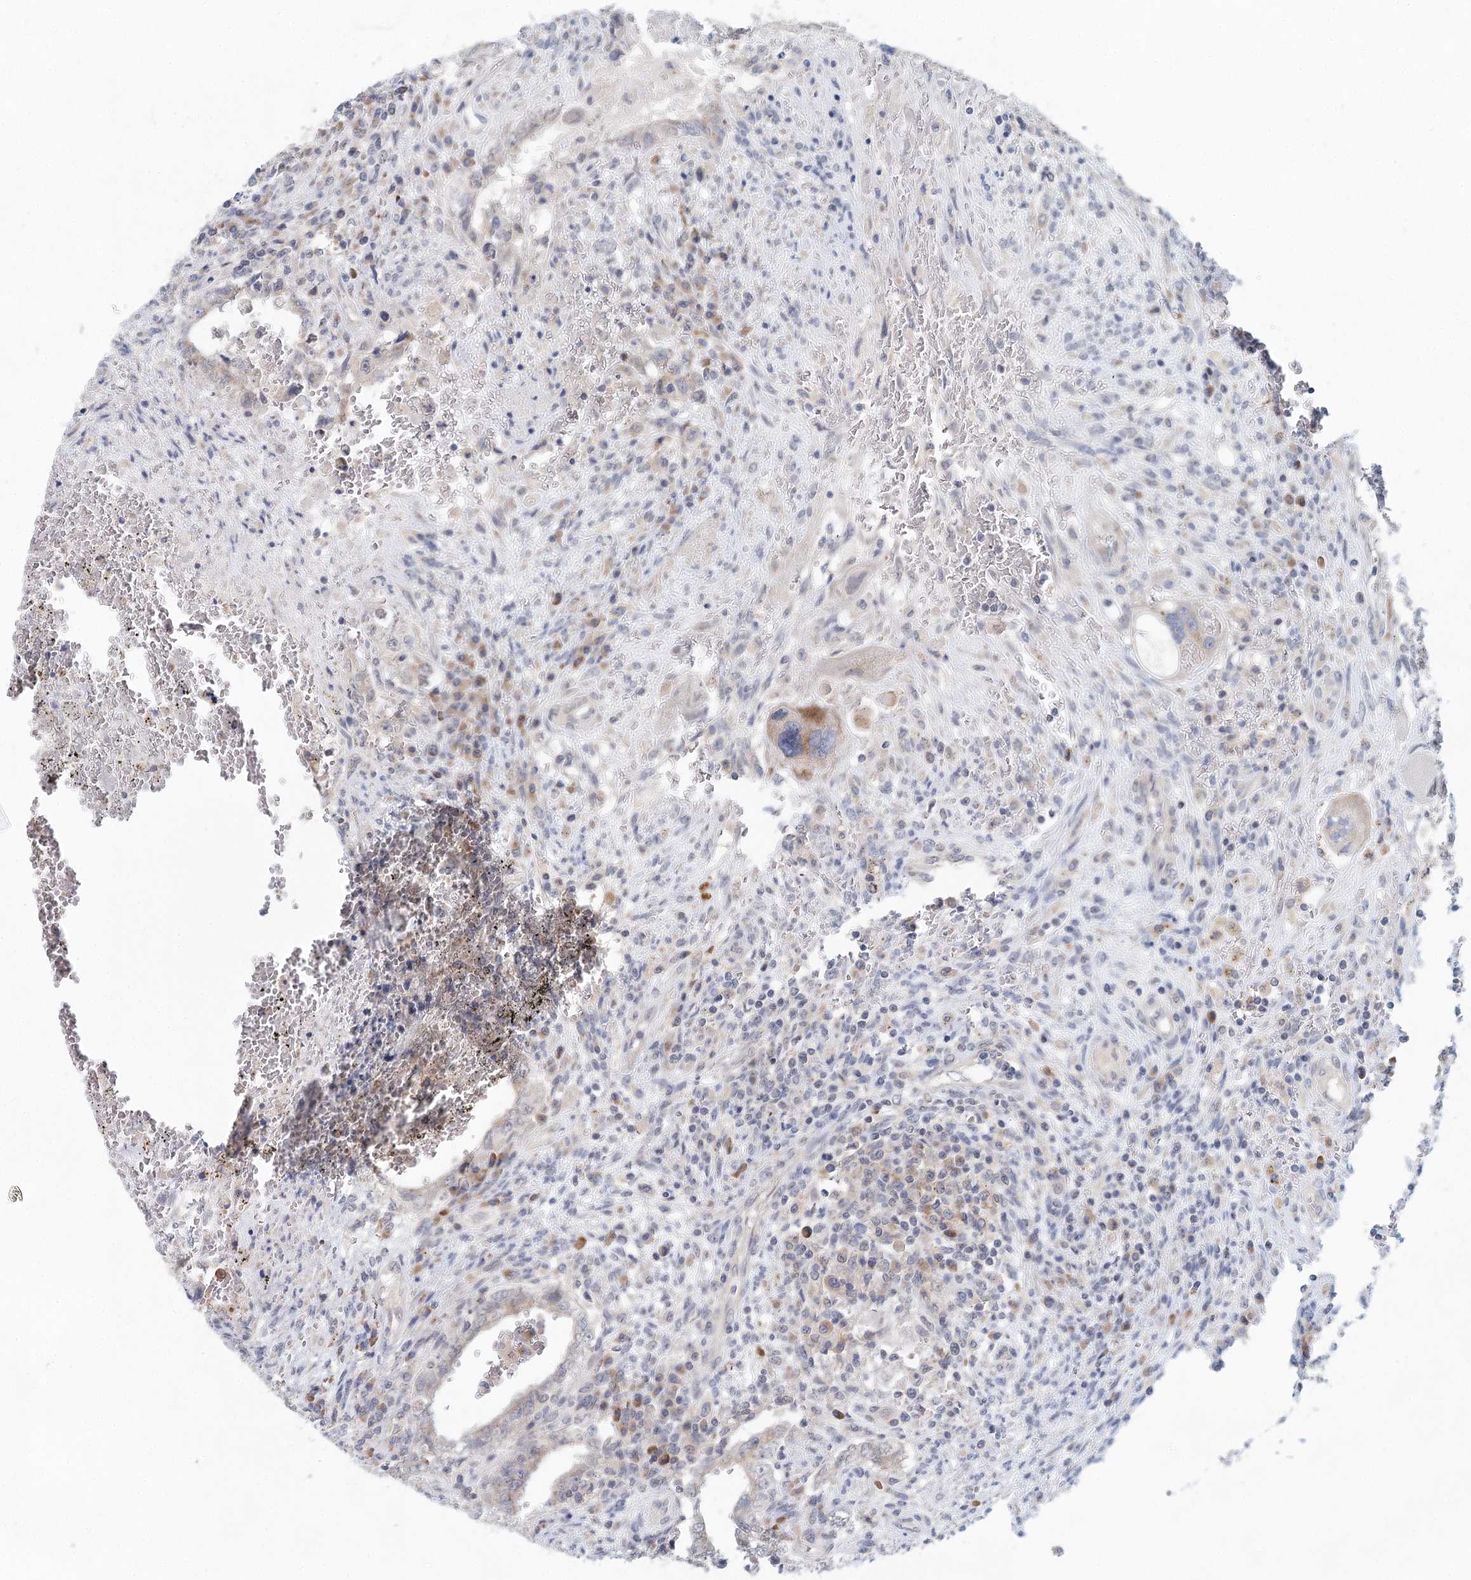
{"staining": {"intensity": "weak", "quantity": "<25%", "location": "cytoplasmic/membranous"}, "tissue": "testis cancer", "cell_type": "Tumor cells", "image_type": "cancer", "snomed": [{"axis": "morphology", "description": "Carcinoma, Embryonal, NOS"}, {"axis": "topography", "description": "Testis"}], "caption": "IHC micrograph of neoplastic tissue: embryonal carcinoma (testis) stained with DAB demonstrates no significant protein positivity in tumor cells. The staining is performed using DAB brown chromogen with nuclei counter-stained in using hematoxylin.", "gene": "BLTP1", "patient": {"sex": "male", "age": 26}}